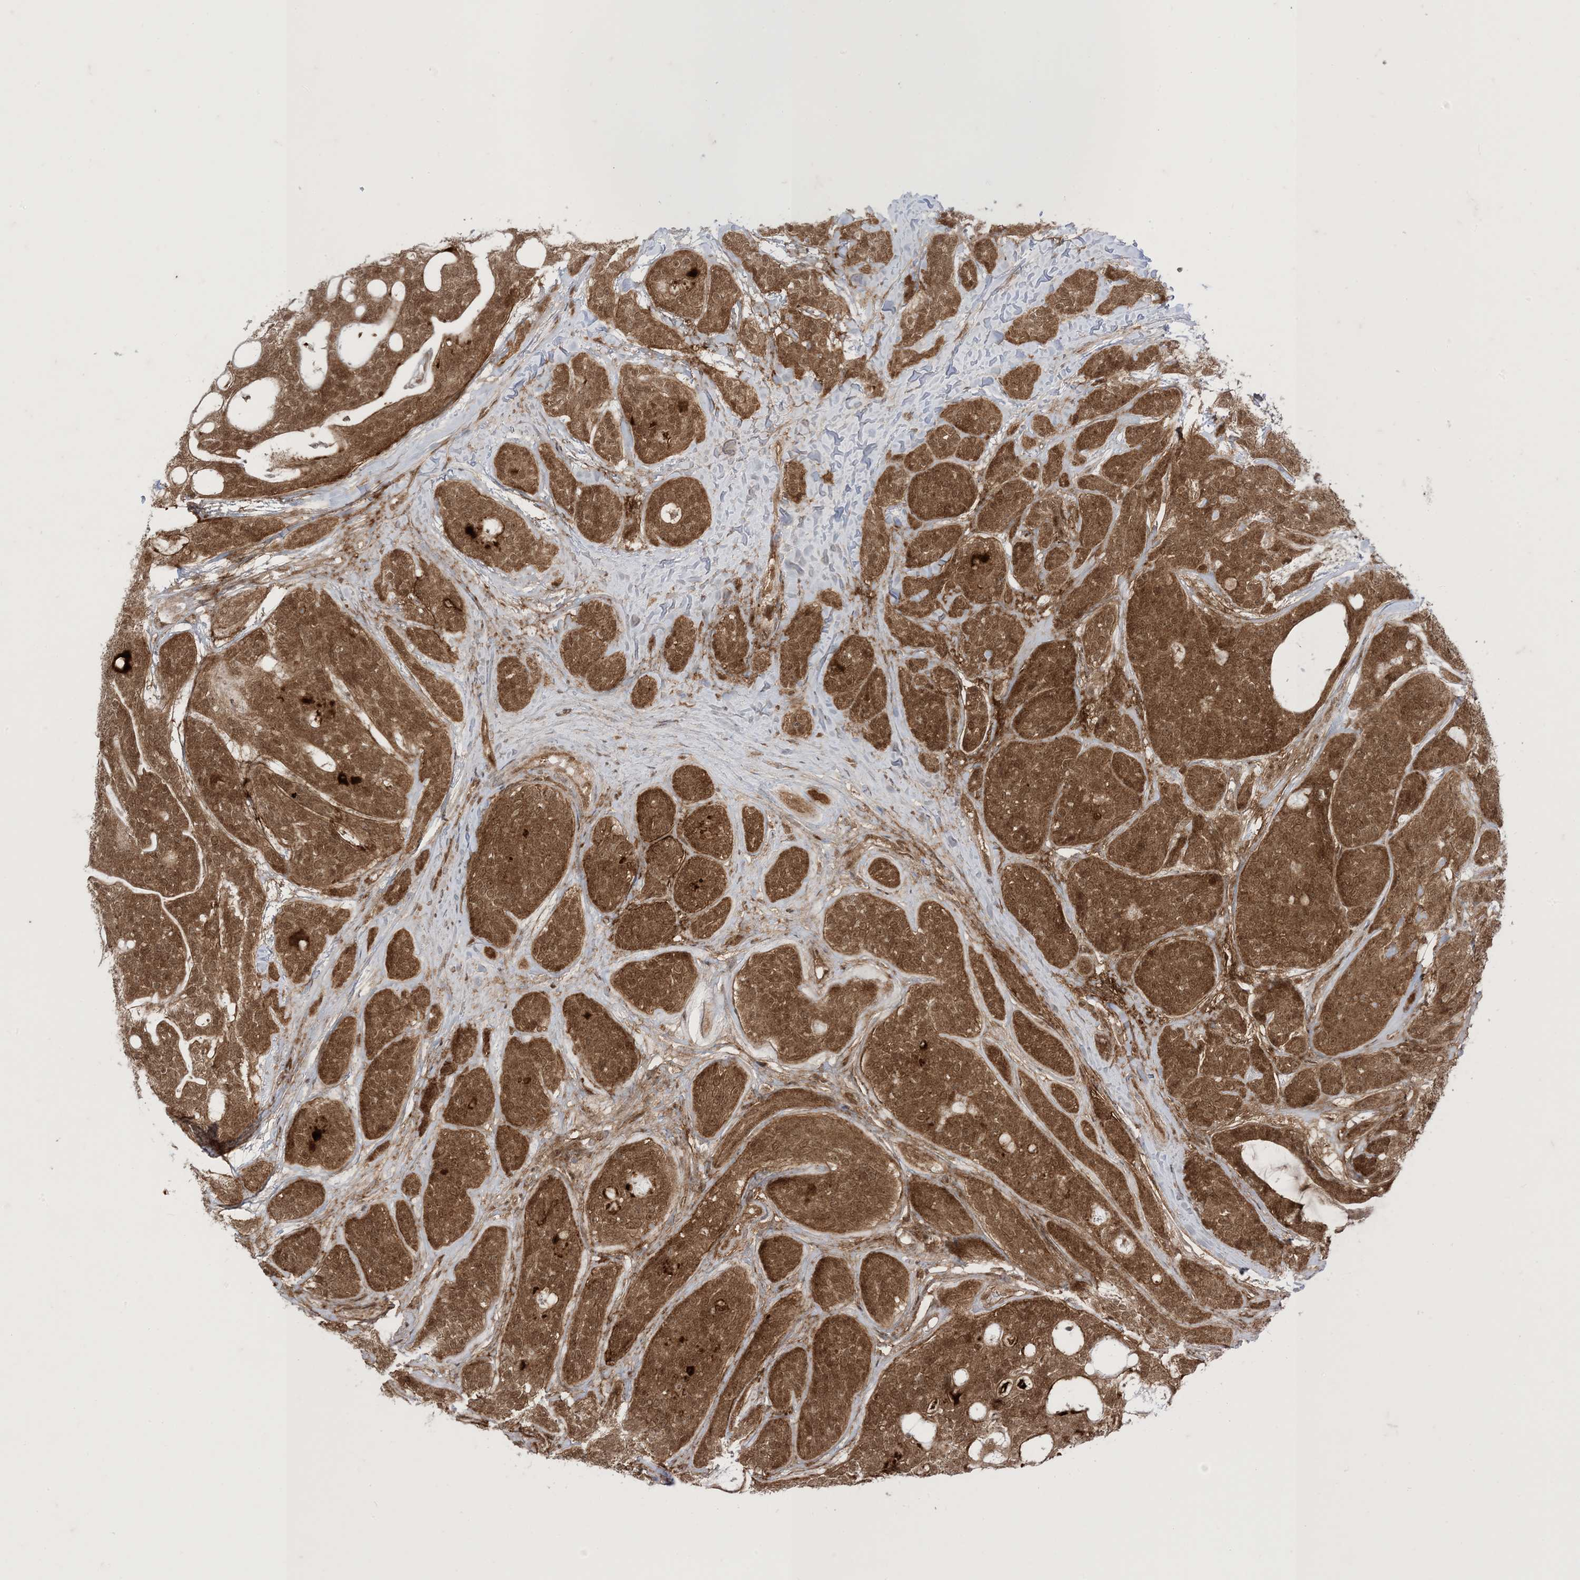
{"staining": {"intensity": "strong", "quantity": ">75%", "location": "cytoplasmic/membranous,nuclear"}, "tissue": "head and neck cancer", "cell_type": "Tumor cells", "image_type": "cancer", "snomed": [{"axis": "morphology", "description": "Adenocarcinoma, NOS"}, {"axis": "topography", "description": "Head-Neck"}], "caption": "Protein staining reveals strong cytoplasmic/membranous and nuclear staining in about >75% of tumor cells in adenocarcinoma (head and neck).", "gene": "PTPA", "patient": {"sex": "male", "age": 66}}